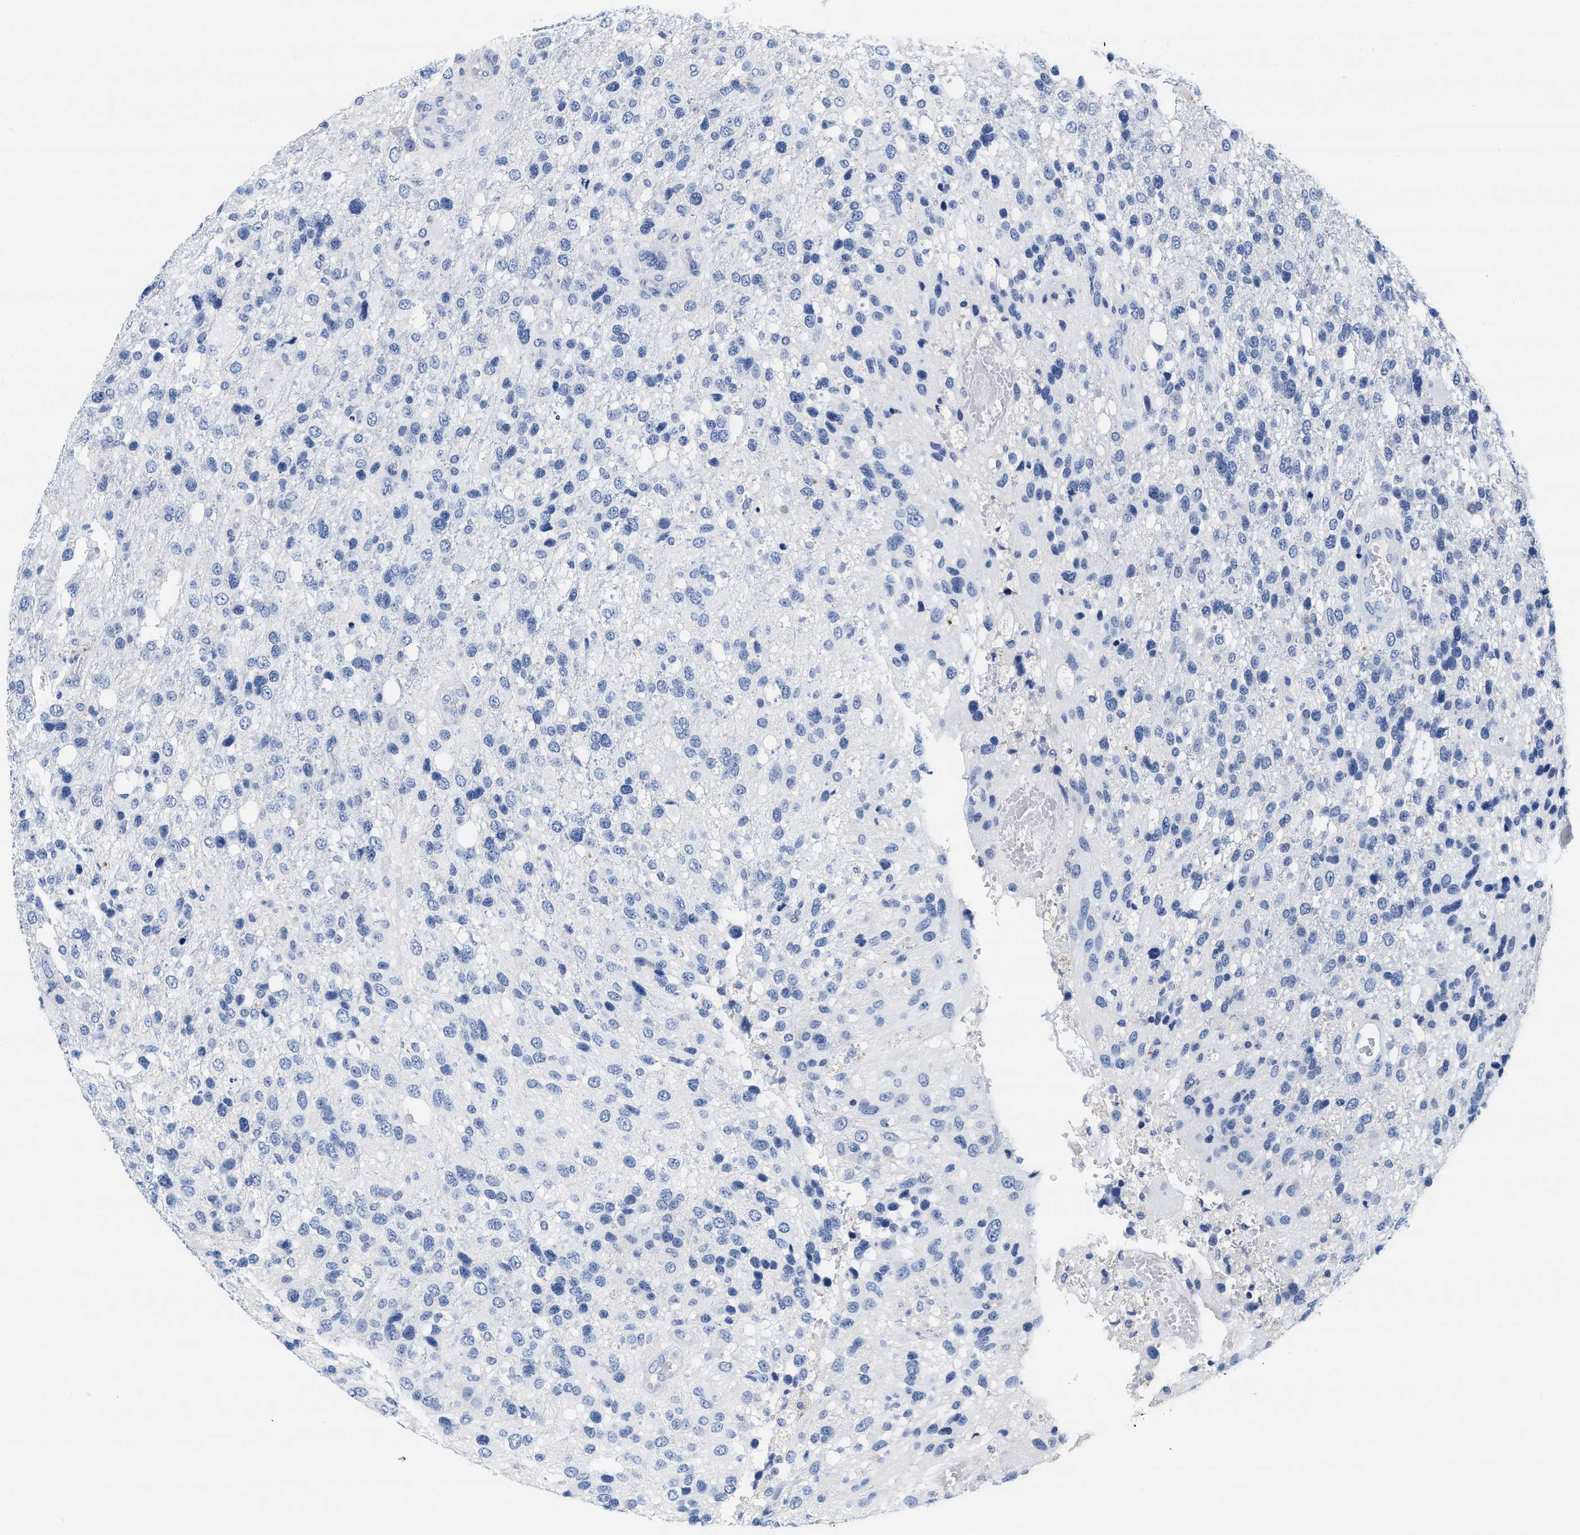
{"staining": {"intensity": "negative", "quantity": "none", "location": "none"}, "tissue": "glioma", "cell_type": "Tumor cells", "image_type": "cancer", "snomed": [{"axis": "morphology", "description": "Glioma, malignant, High grade"}, {"axis": "topography", "description": "Brain"}], "caption": "Human glioma stained for a protein using immunohistochemistry (IHC) demonstrates no positivity in tumor cells.", "gene": "TTC3", "patient": {"sex": "female", "age": 58}}